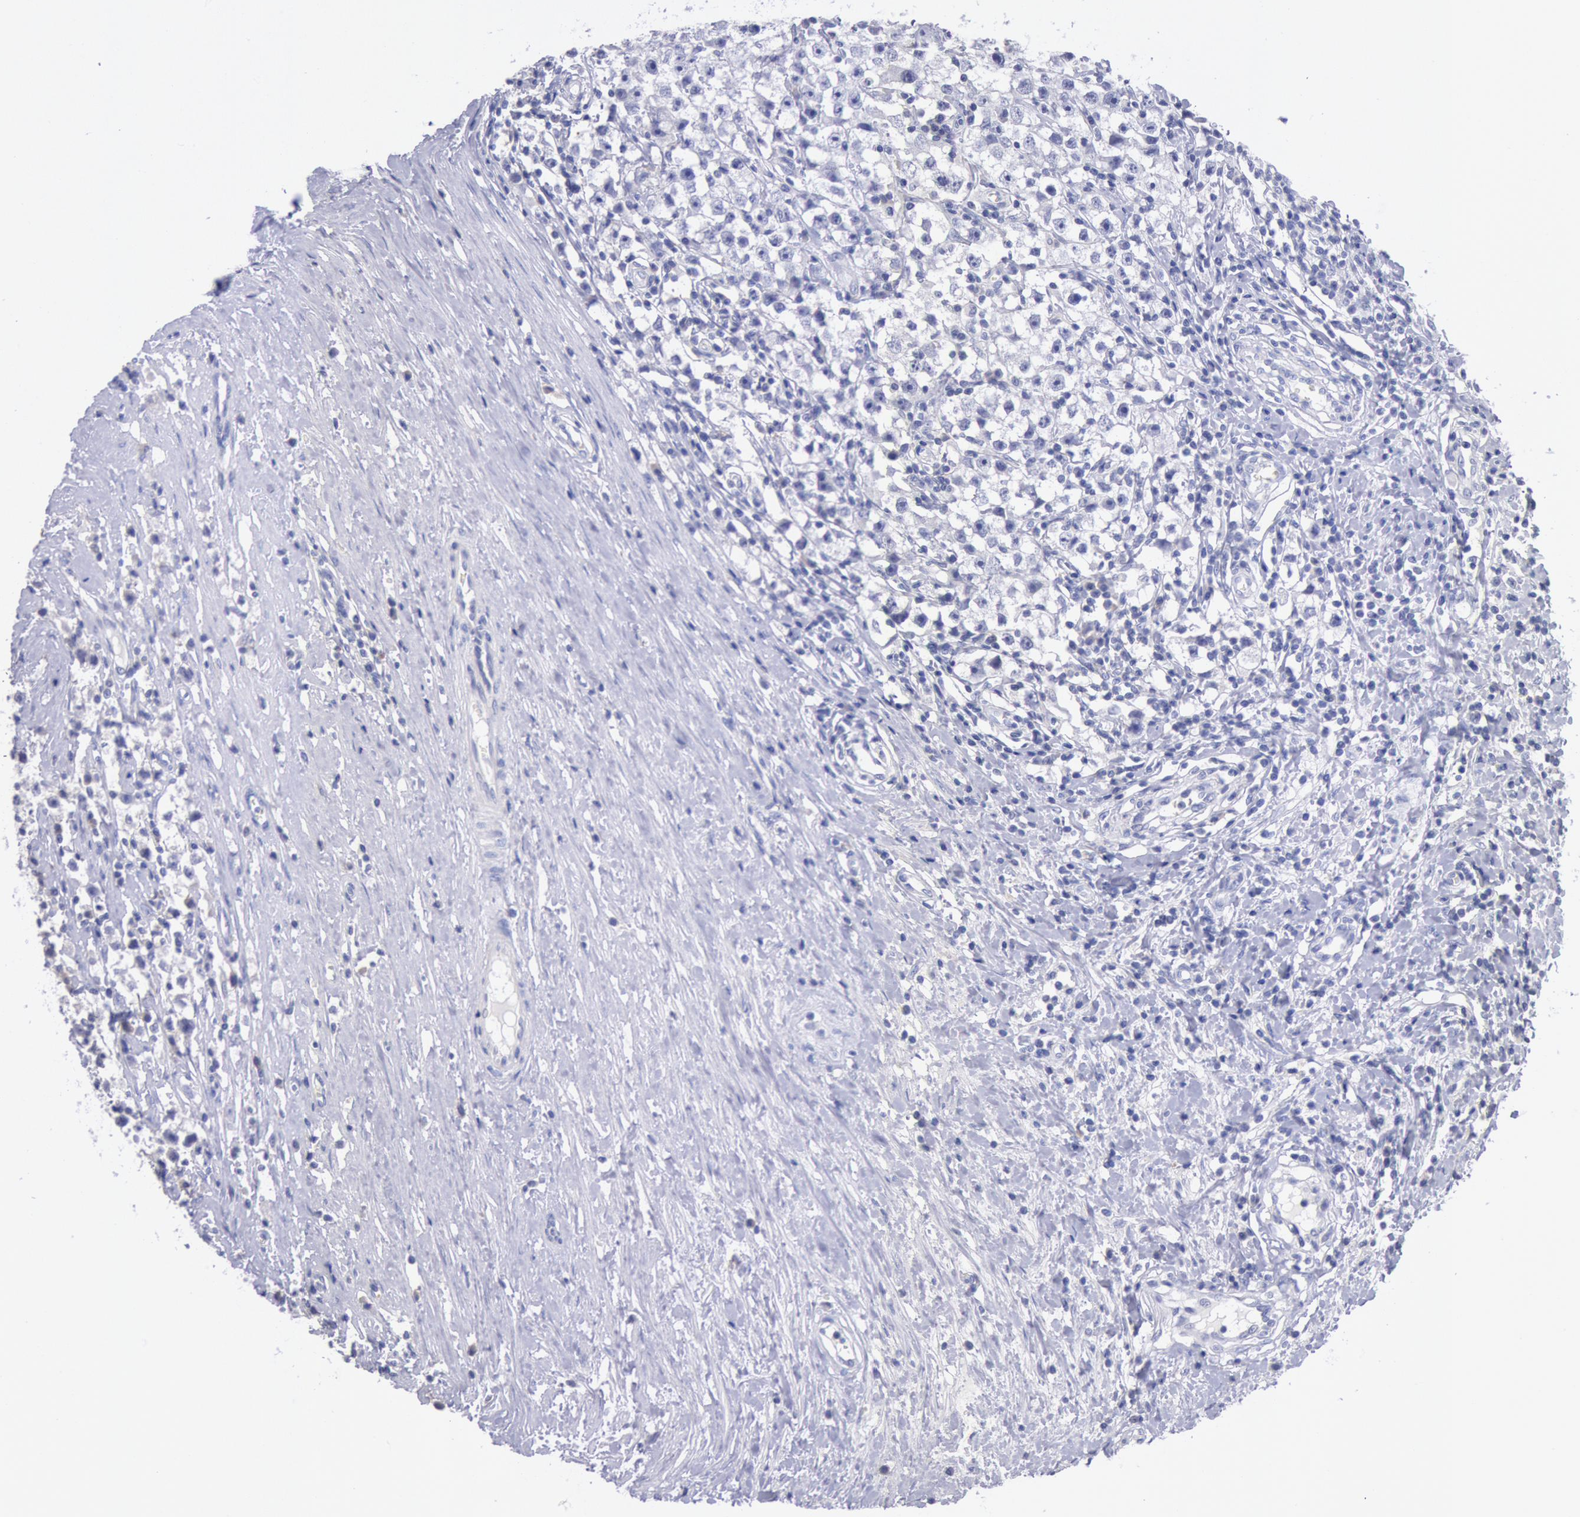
{"staining": {"intensity": "negative", "quantity": "none", "location": "none"}, "tissue": "testis cancer", "cell_type": "Tumor cells", "image_type": "cancer", "snomed": [{"axis": "morphology", "description": "Seminoma, NOS"}, {"axis": "topography", "description": "Testis"}], "caption": "The photomicrograph shows no staining of tumor cells in testis cancer.", "gene": "GAL3ST1", "patient": {"sex": "male", "age": 35}}